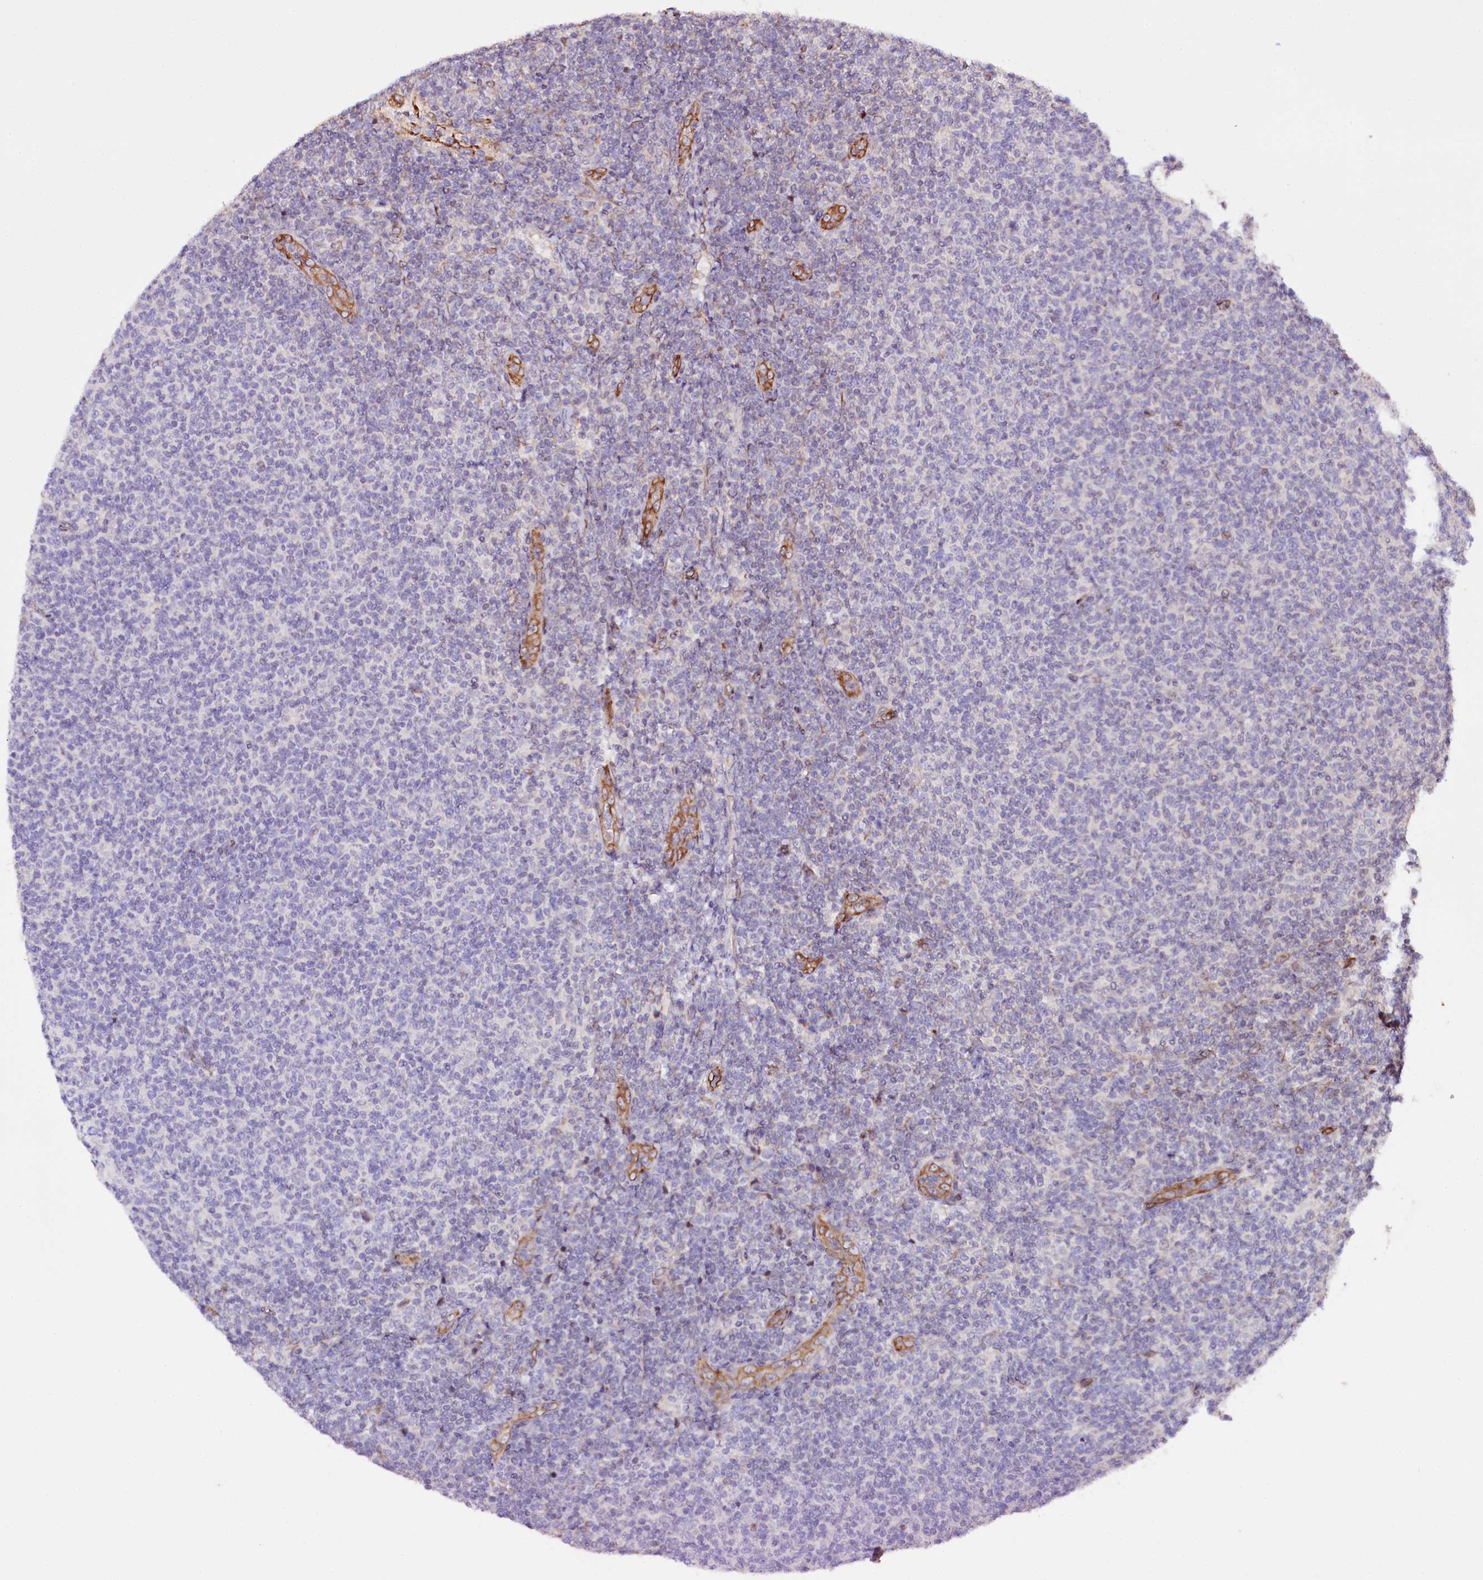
{"staining": {"intensity": "negative", "quantity": "none", "location": "none"}, "tissue": "lymphoma", "cell_type": "Tumor cells", "image_type": "cancer", "snomed": [{"axis": "morphology", "description": "Malignant lymphoma, non-Hodgkin's type, Low grade"}, {"axis": "topography", "description": "Lymph node"}], "caption": "The immunohistochemistry image has no significant expression in tumor cells of lymphoma tissue.", "gene": "CUTC", "patient": {"sex": "male", "age": 66}}